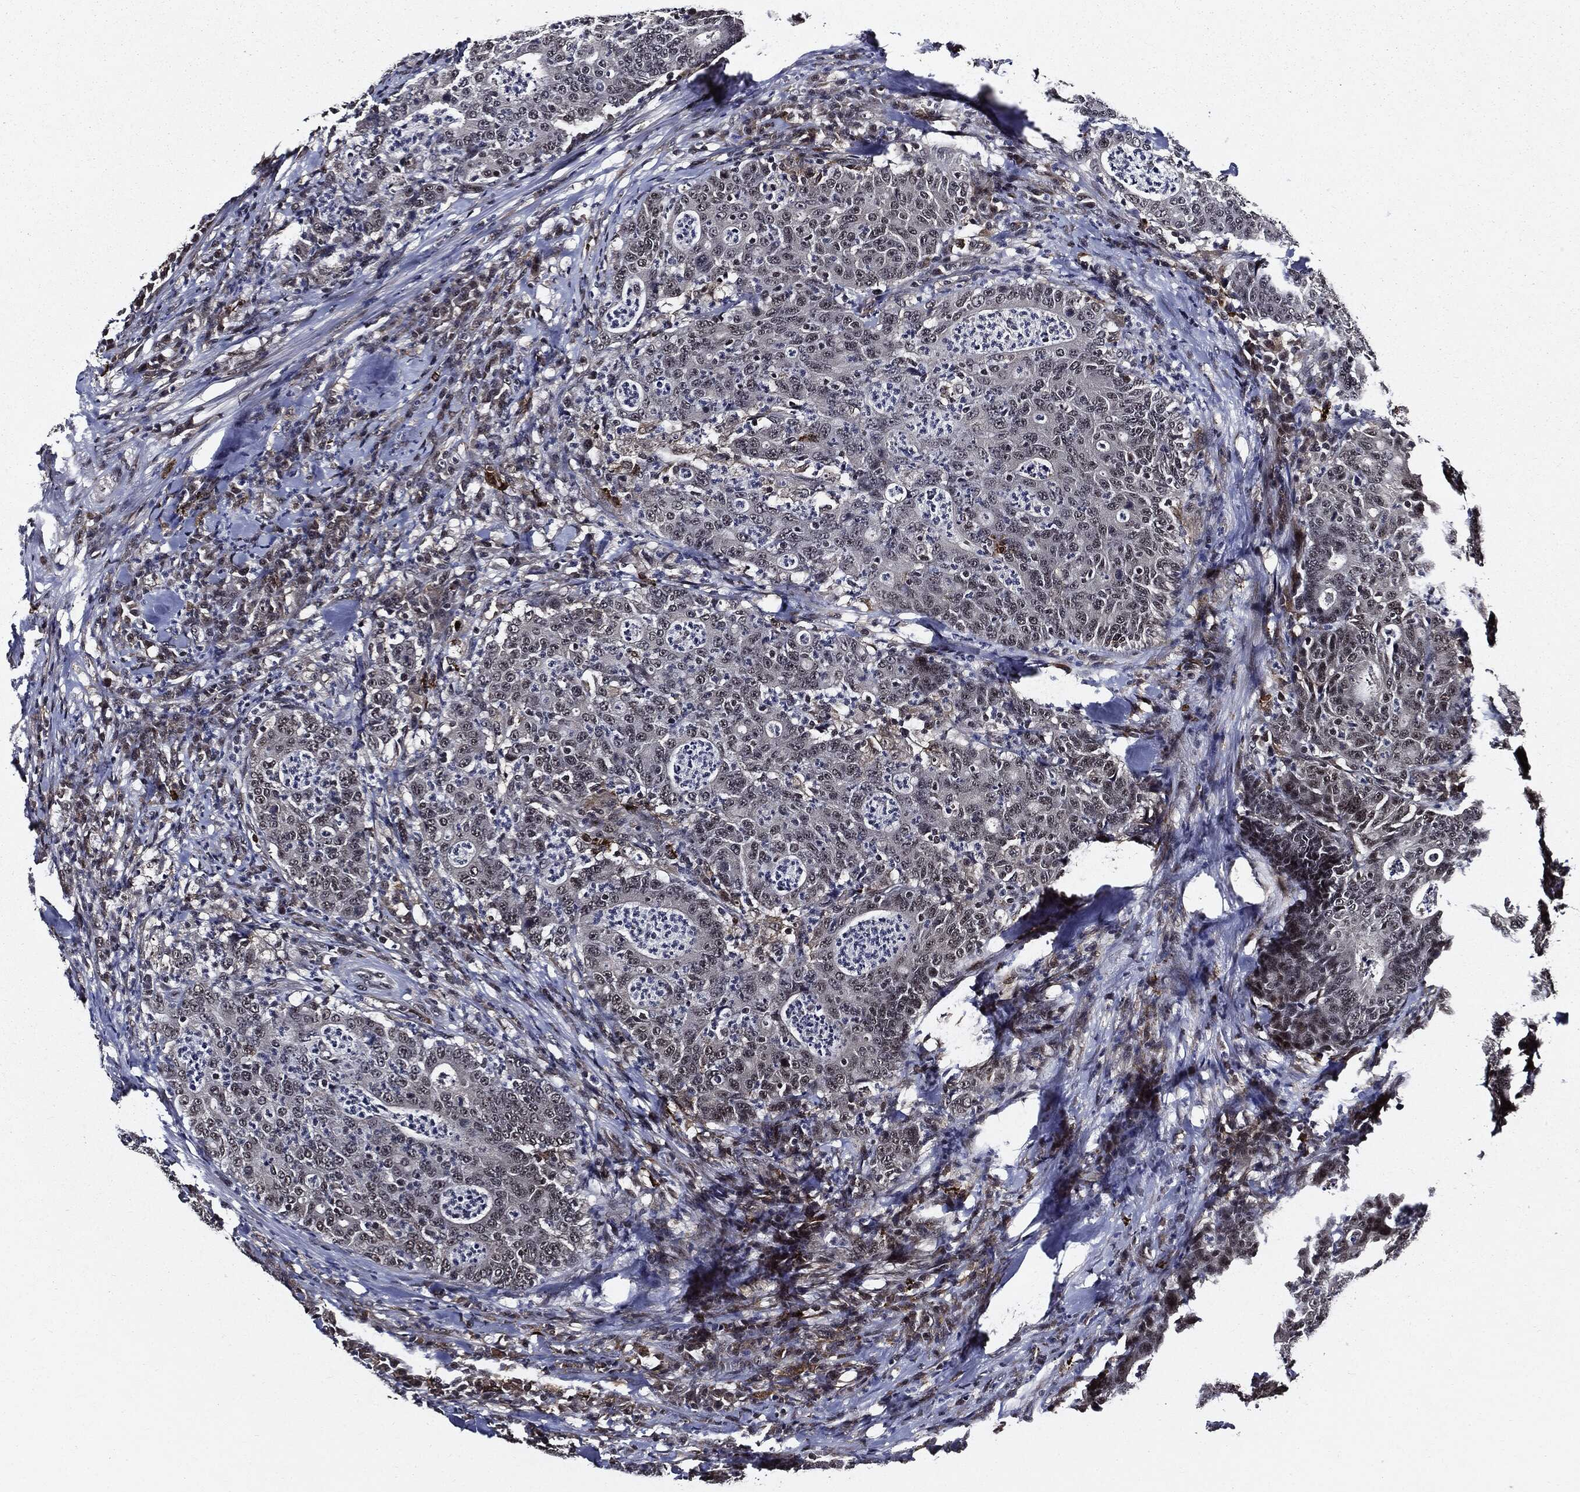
{"staining": {"intensity": "negative", "quantity": "none", "location": "none"}, "tissue": "colorectal cancer", "cell_type": "Tumor cells", "image_type": "cancer", "snomed": [{"axis": "morphology", "description": "Adenocarcinoma, NOS"}, {"axis": "topography", "description": "Colon"}], "caption": "DAB immunohistochemical staining of colorectal cancer exhibits no significant expression in tumor cells. (Stains: DAB (3,3'-diaminobenzidine) immunohistochemistry with hematoxylin counter stain, Microscopy: brightfield microscopy at high magnification).", "gene": "SUGT1", "patient": {"sex": "male", "age": 70}}